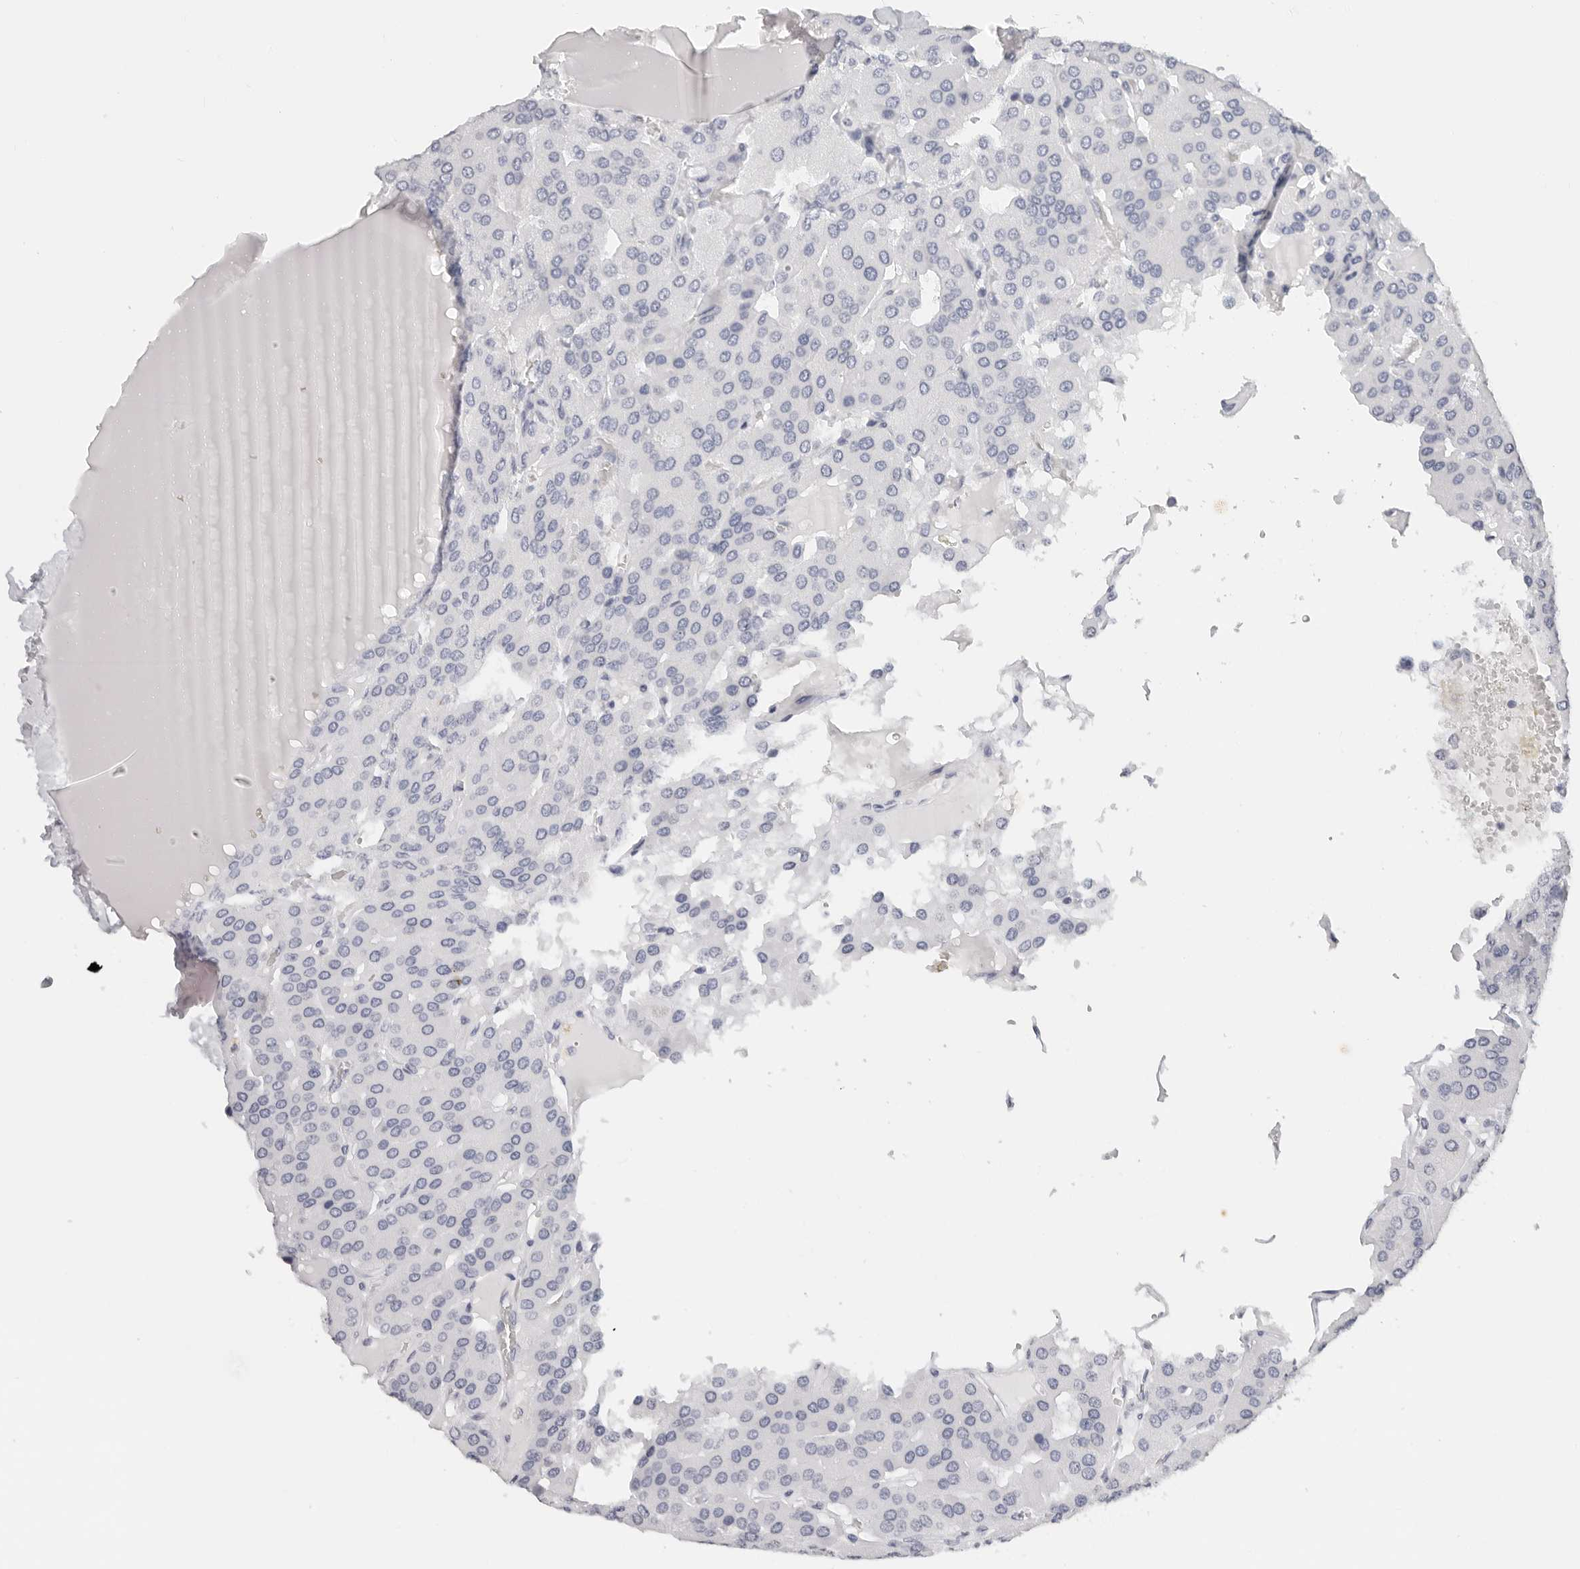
{"staining": {"intensity": "negative", "quantity": "none", "location": "none"}, "tissue": "parathyroid gland", "cell_type": "Glandular cells", "image_type": "normal", "snomed": [{"axis": "morphology", "description": "Normal tissue, NOS"}, {"axis": "morphology", "description": "Adenoma, NOS"}, {"axis": "topography", "description": "Parathyroid gland"}], "caption": "DAB immunohistochemical staining of normal human parathyroid gland reveals no significant expression in glandular cells.", "gene": "CST1", "patient": {"sex": "female", "age": 86}}